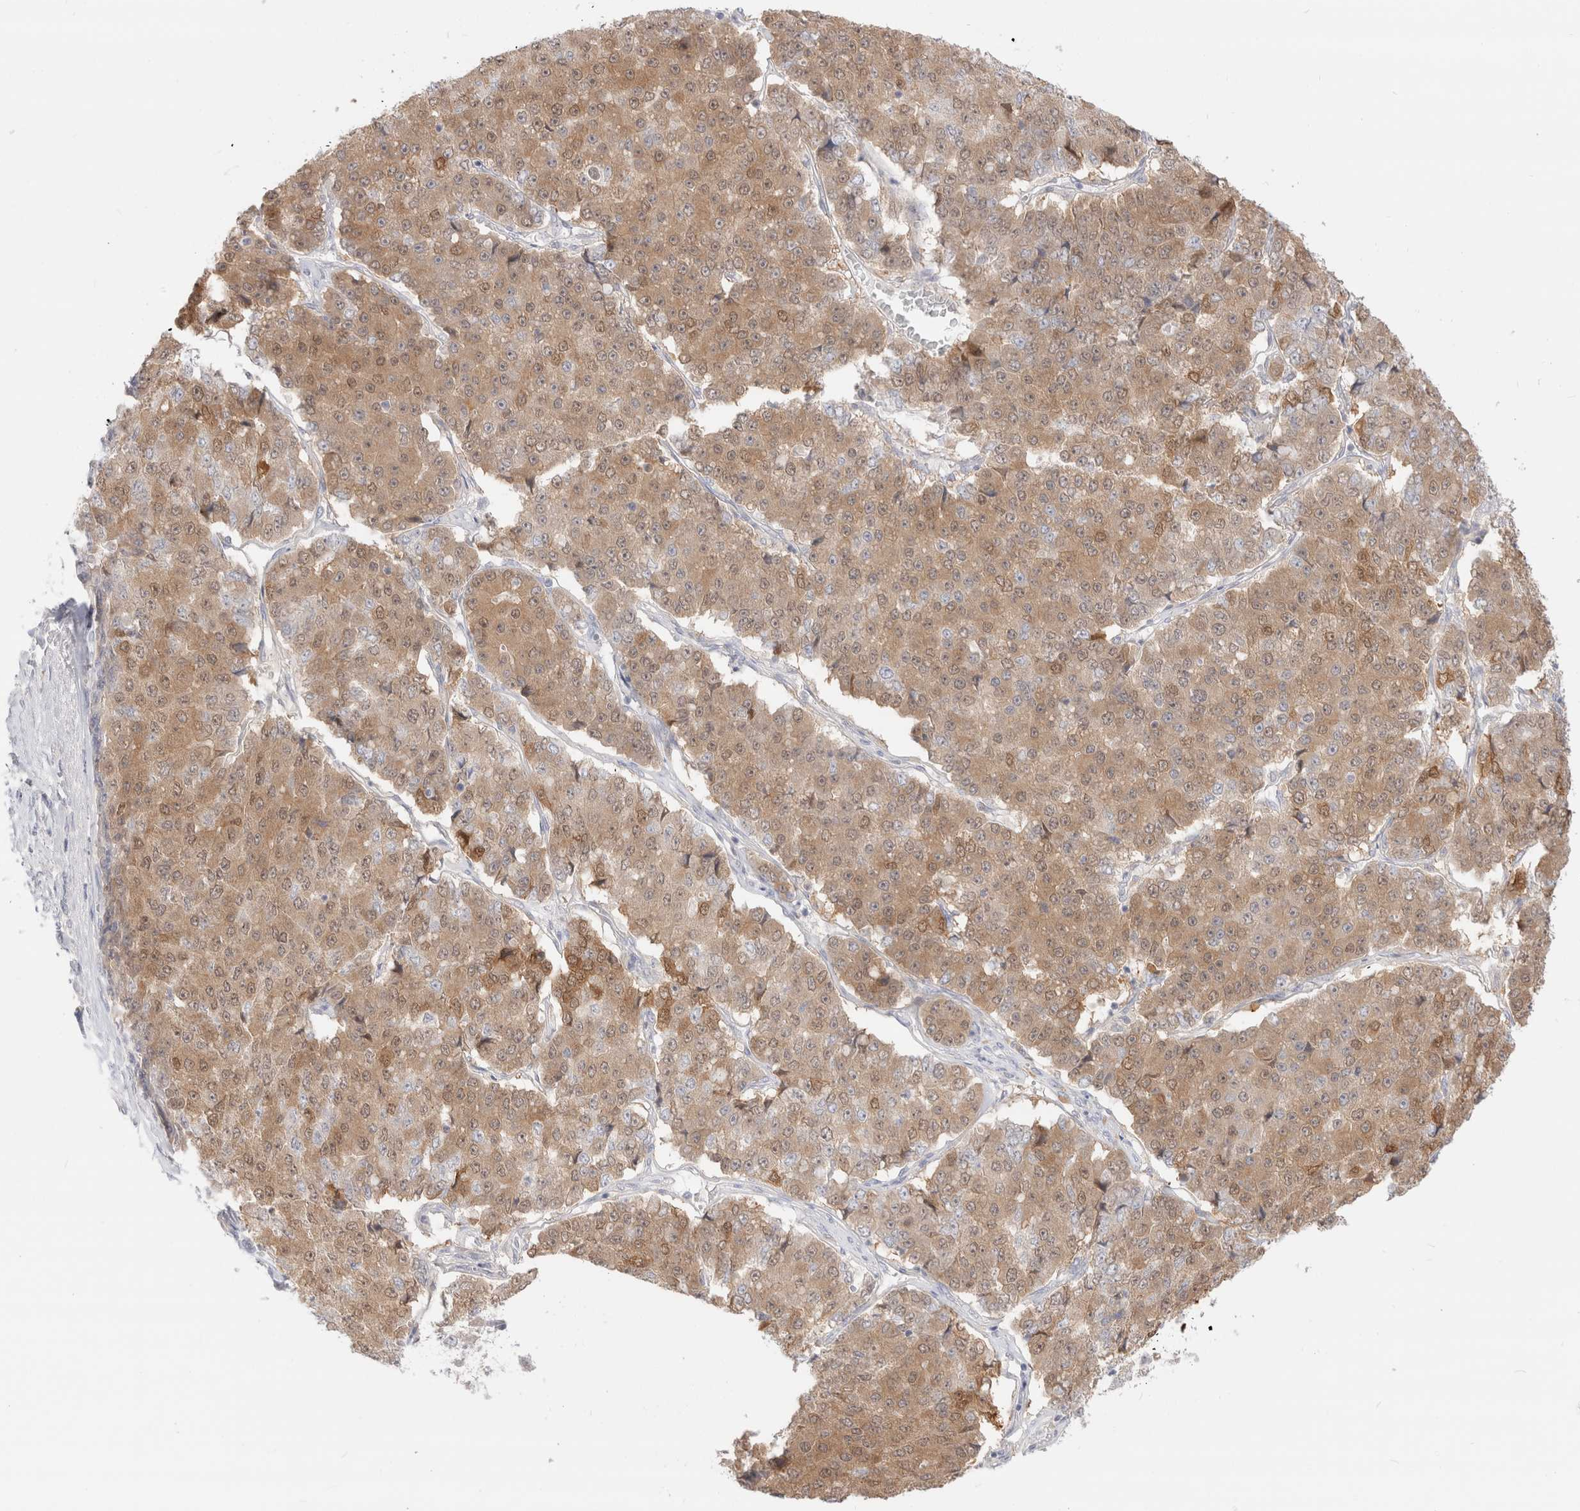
{"staining": {"intensity": "moderate", "quantity": ">75%", "location": "cytoplasmic/membranous"}, "tissue": "pancreatic cancer", "cell_type": "Tumor cells", "image_type": "cancer", "snomed": [{"axis": "morphology", "description": "Adenocarcinoma, NOS"}, {"axis": "topography", "description": "Pancreas"}], "caption": "Human pancreatic cancer stained for a protein (brown) demonstrates moderate cytoplasmic/membranous positive positivity in about >75% of tumor cells.", "gene": "EFCAB13", "patient": {"sex": "male", "age": 50}}